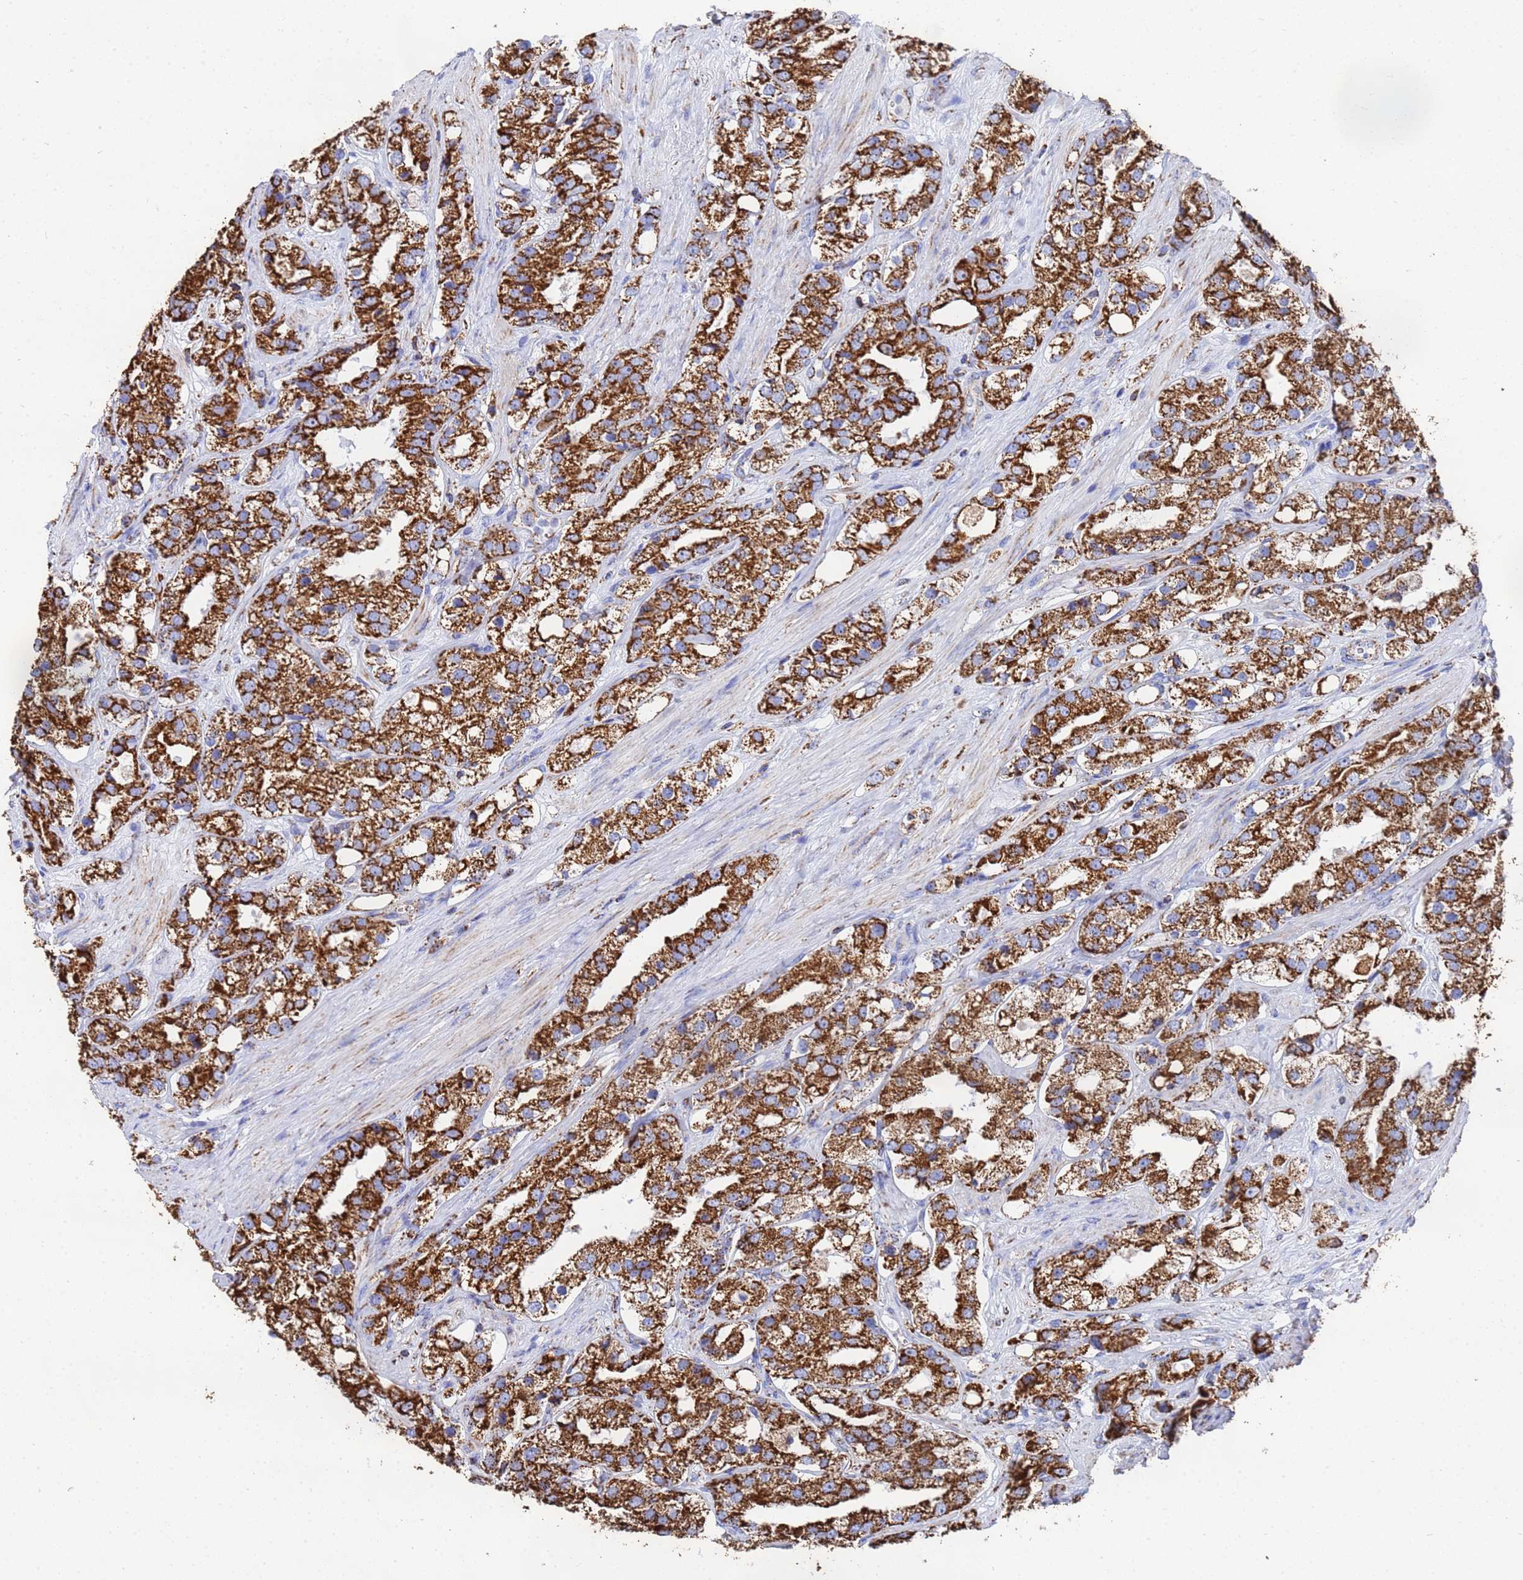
{"staining": {"intensity": "strong", "quantity": ">75%", "location": "cytoplasmic/membranous"}, "tissue": "prostate cancer", "cell_type": "Tumor cells", "image_type": "cancer", "snomed": [{"axis": "morphology", "description": "Adenocarcinoma, NOS"}, {"axis": "topography", "description": "Prostate"}], "caption": "Protein expression analysis of adenocarcinoma (prostate) reveals strong cytoplasmic/membranous expression in about >75% of tumor cells. Using DAB (3,3'-diaminobenzidine) (brown) and hematoxylin (blue) stains, captured at high magnification using brightfield microscopy.", "gene": "GLUD1", "patient": {"sex": "male", "age": 79}}